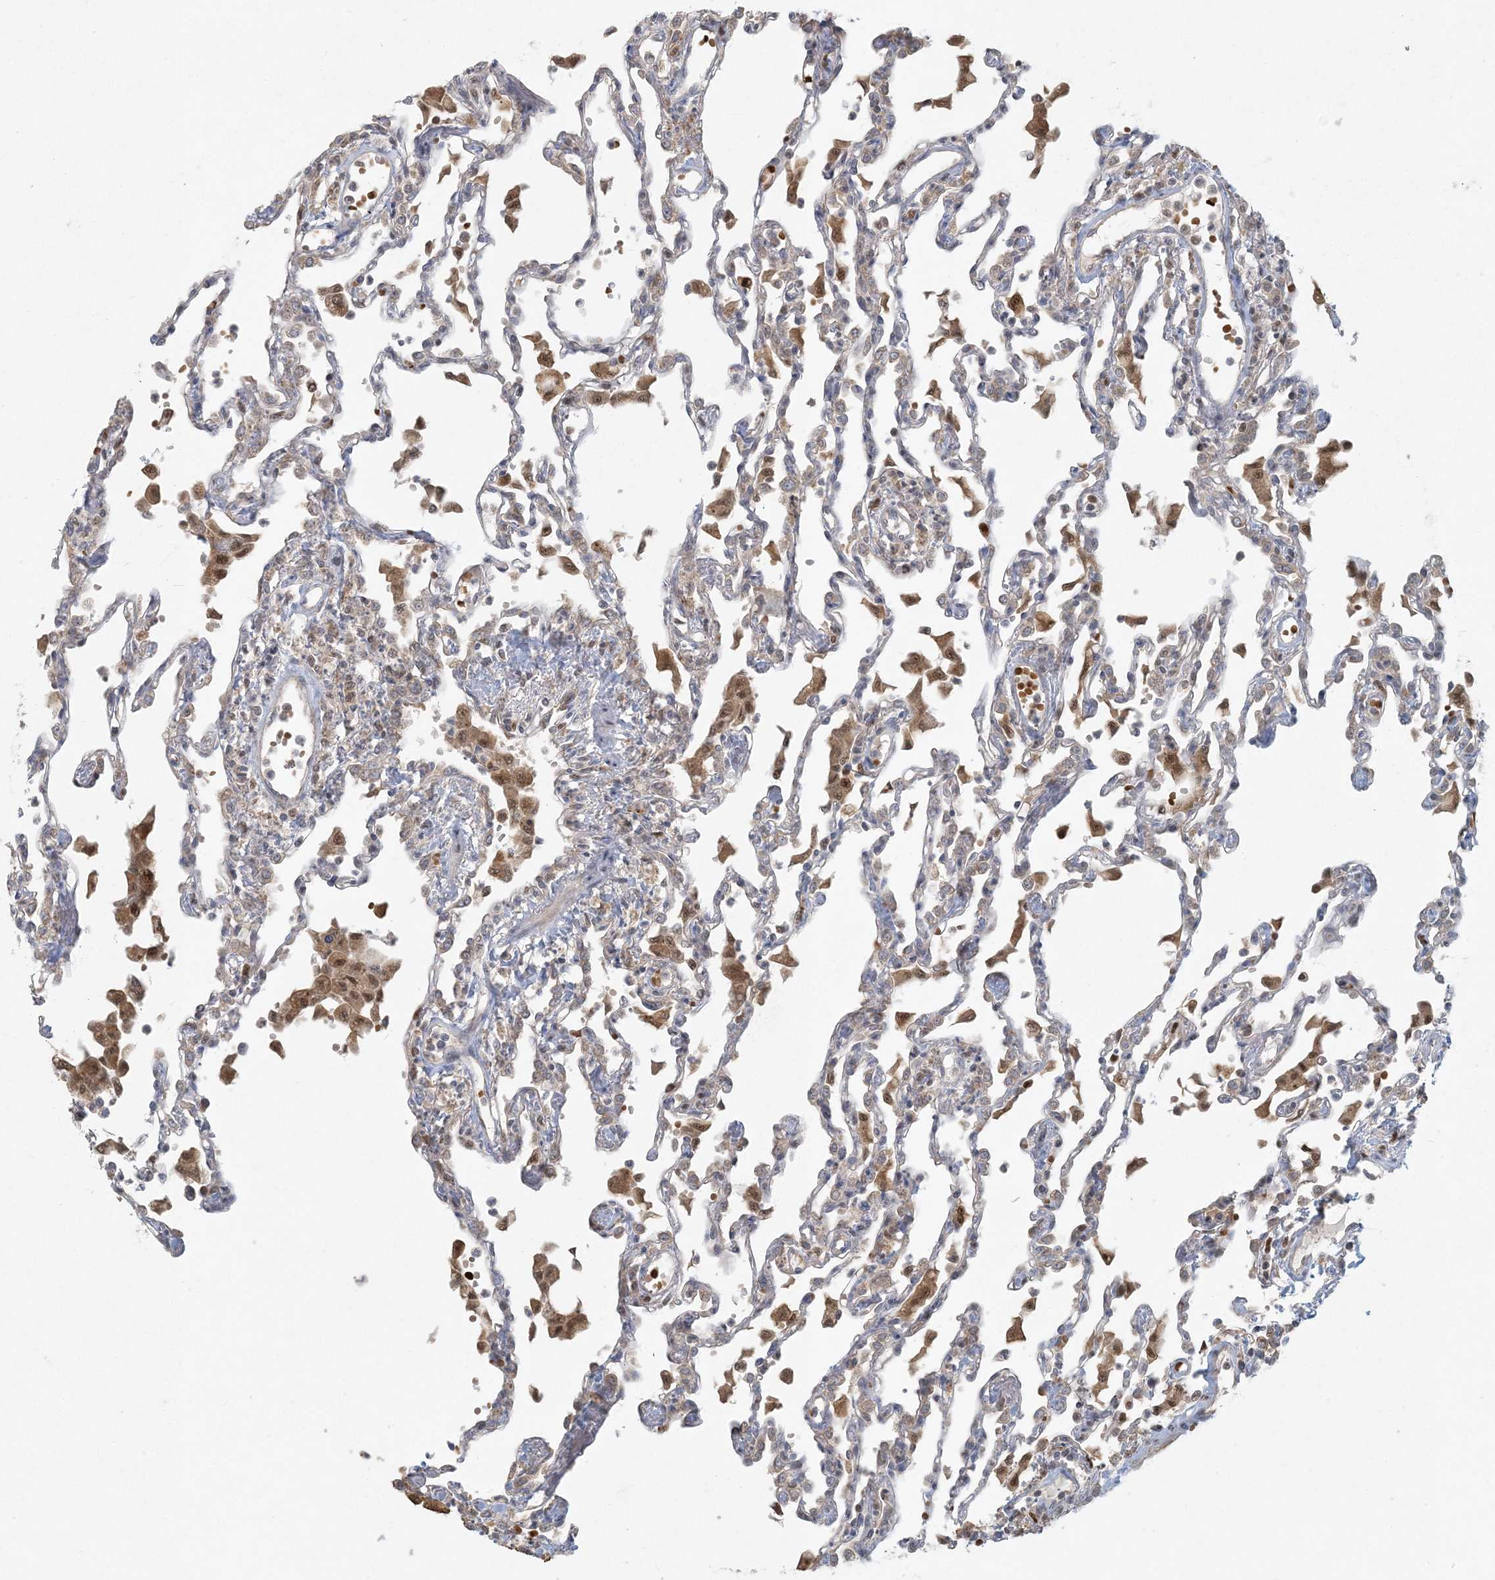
{"staining": {"intensity": "negative", "quantity": "none", "location": "none"}, "tissue": "lung", "cell_type": "Alveolar cells", "image_type": "normal", "snomed": [{"axis": "morphology", "description": "Normal tissue, NOS"}, {"axis": "topography", "description": "Bronchus"}, {"axis": "topography", "description": "Lung"}], "caption": "Human lung stained for a protein using immunohistochemistry displays no staining in alveolar cells.", "gene": "CTDNEP1", "patient": {"sex": "female", "age": 49}}